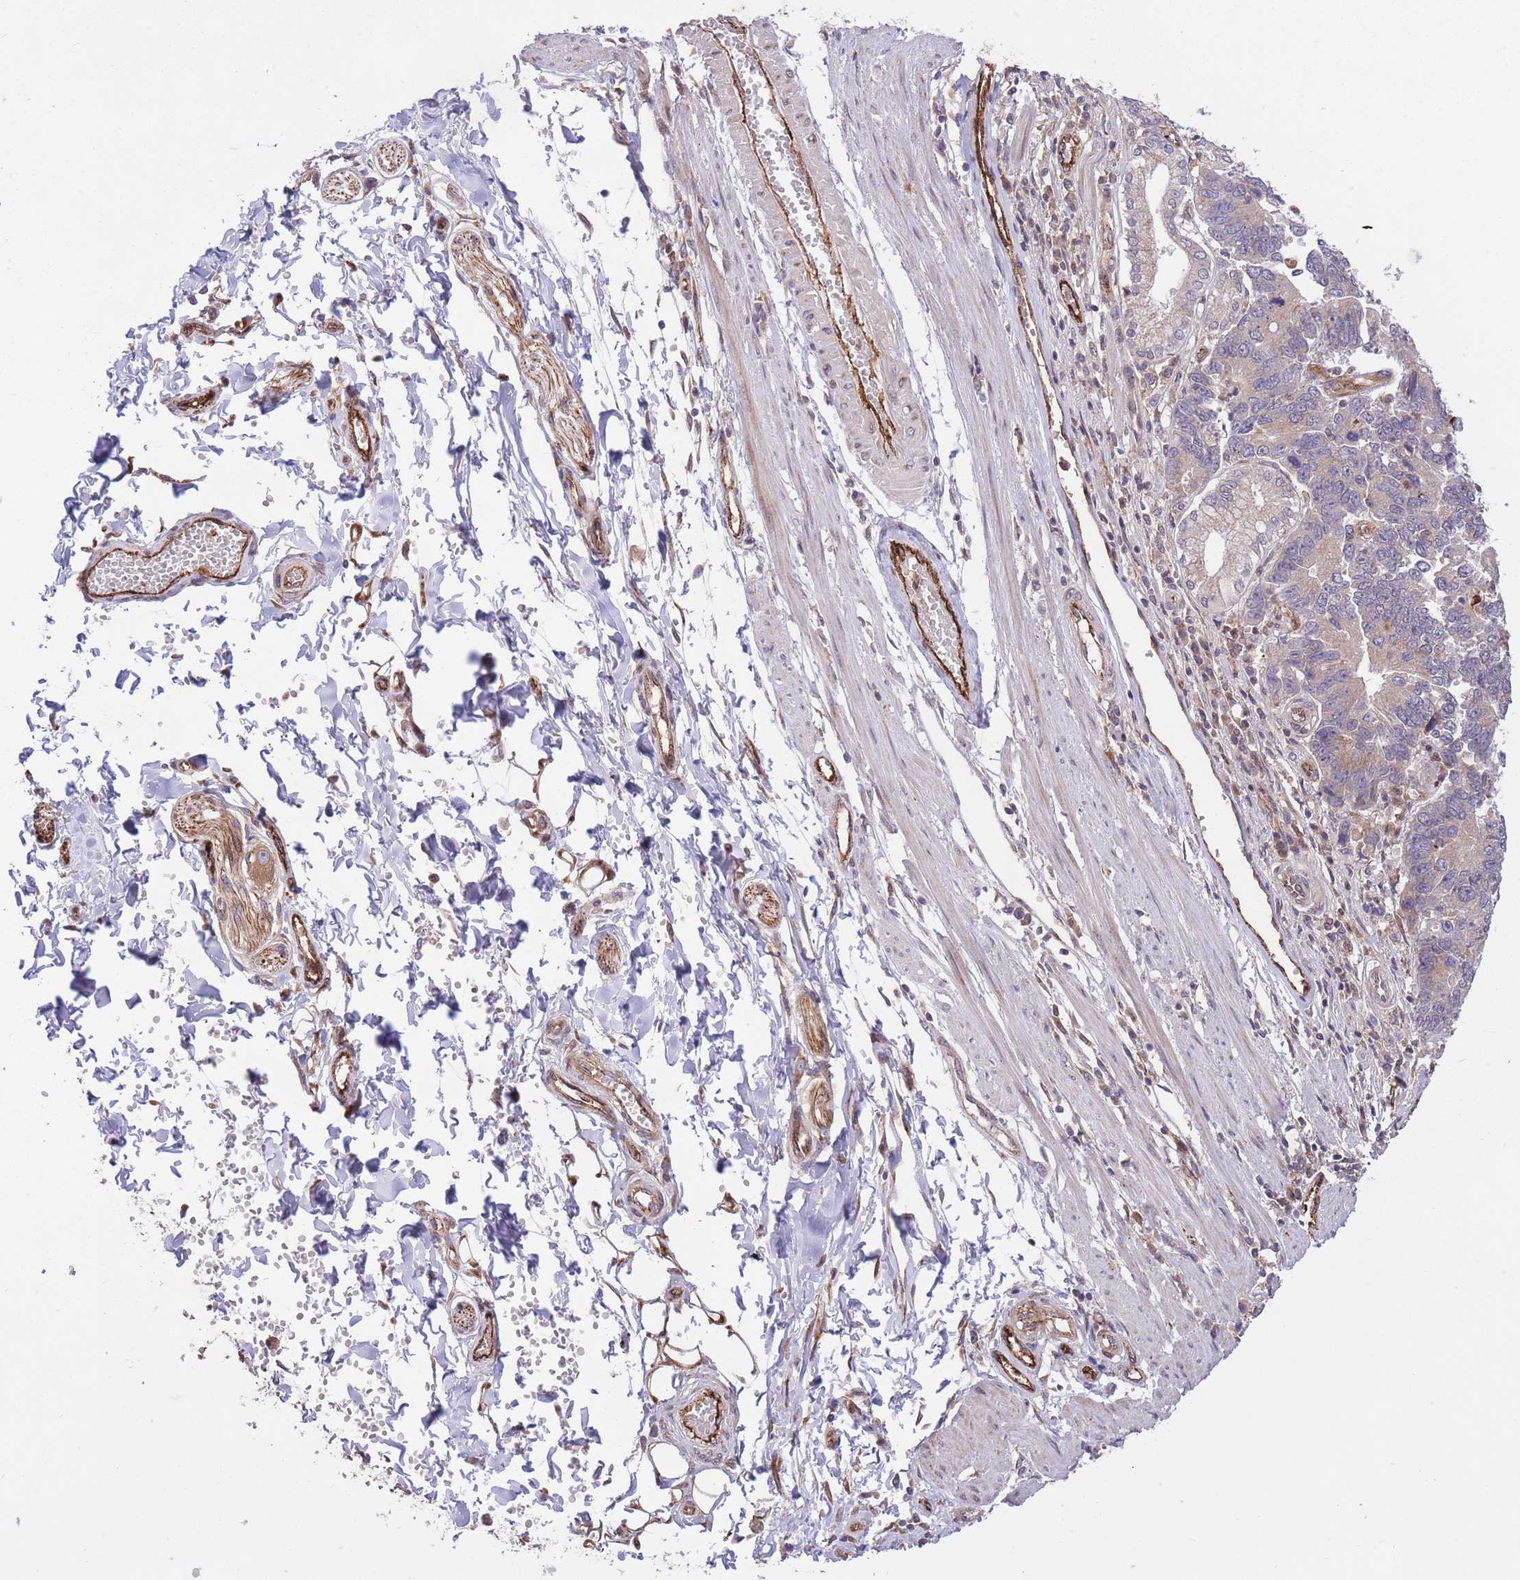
{"staining": {"intensity": "negative", "quantity": "none", "location": "none"}, "tissue": "stomach cancer", "cell_type": "Tumor cells", "image_type": "cancer", "snomed": [{"axis": "morphology", "description": "Adenocarcinoma, NOS"}, {"axis": "topography", "description": "Stomach"}], "caption": "Tumor cells are negative for brown protein staining in stomach adenocarcinoma.", "gene": "CISH", "patient": {"sex": "male", "age": 59}}